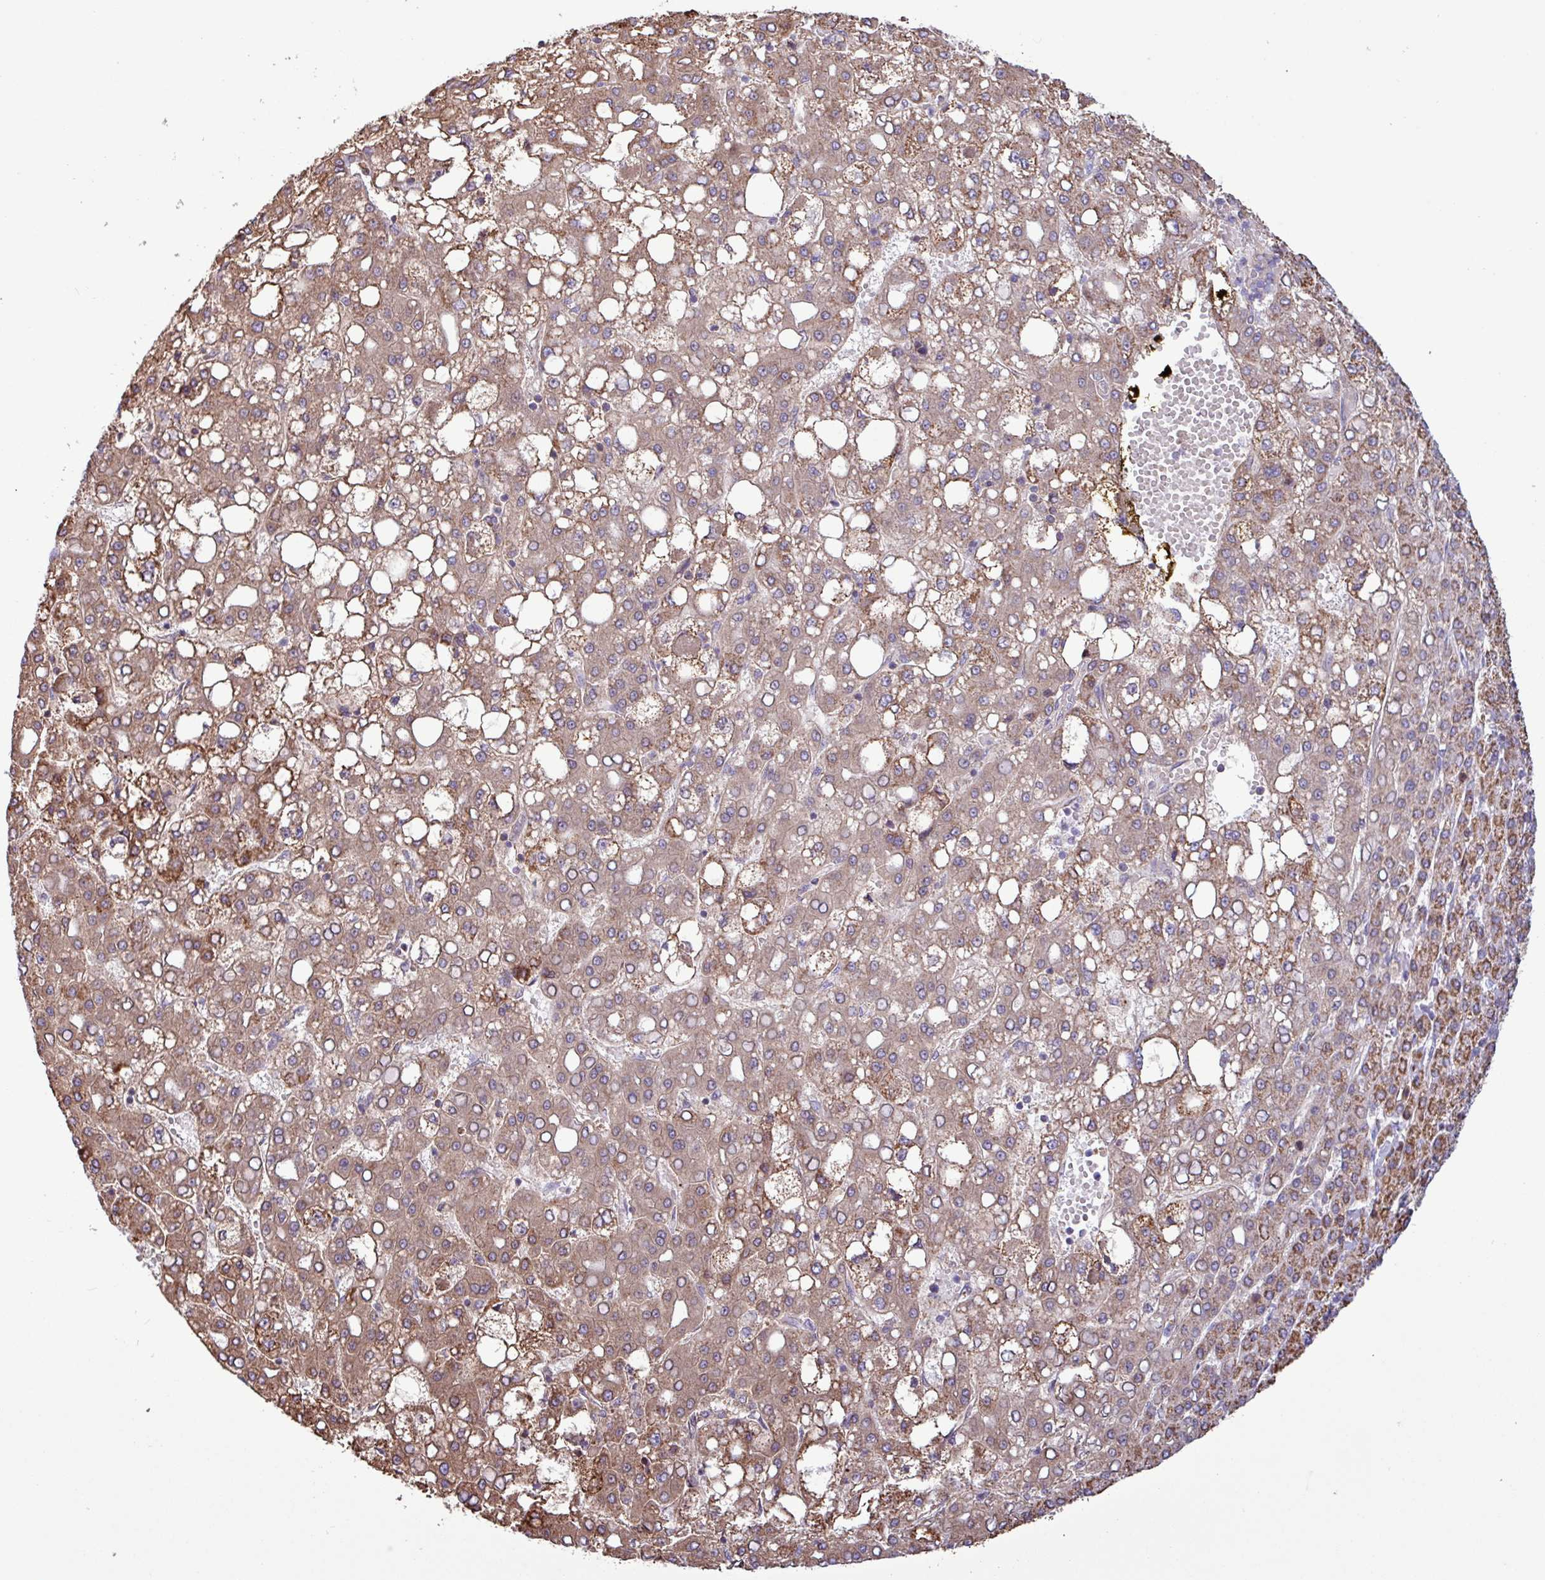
{"staining": {"intensity": "moderate", "quantity": ">75%", "location": "cytoplasmic/membranous"}, "tissue": "liver cancer", "cell_type": "Tumor cells", "image_type": "cancer", "snomed": [{"axis": "morphology", "description": "Carcinoma, Hepatocellular, NOS"}, {"axis": "topography", "description": "Liver"}], "caption": "Brown immunohistochemical staining in hepatocellular carcinoma (liver) shows moderate cytoplasmic/membranous positivity in approximately >75% of tumor cells. The staining was performed using DAB to visualize the protein expression in brown, while the nuclei were stained in blue with hematoxylin (Magnification: 20x).", "gene": "RTL3", "patient": {"sex": "male", "age": 65}}